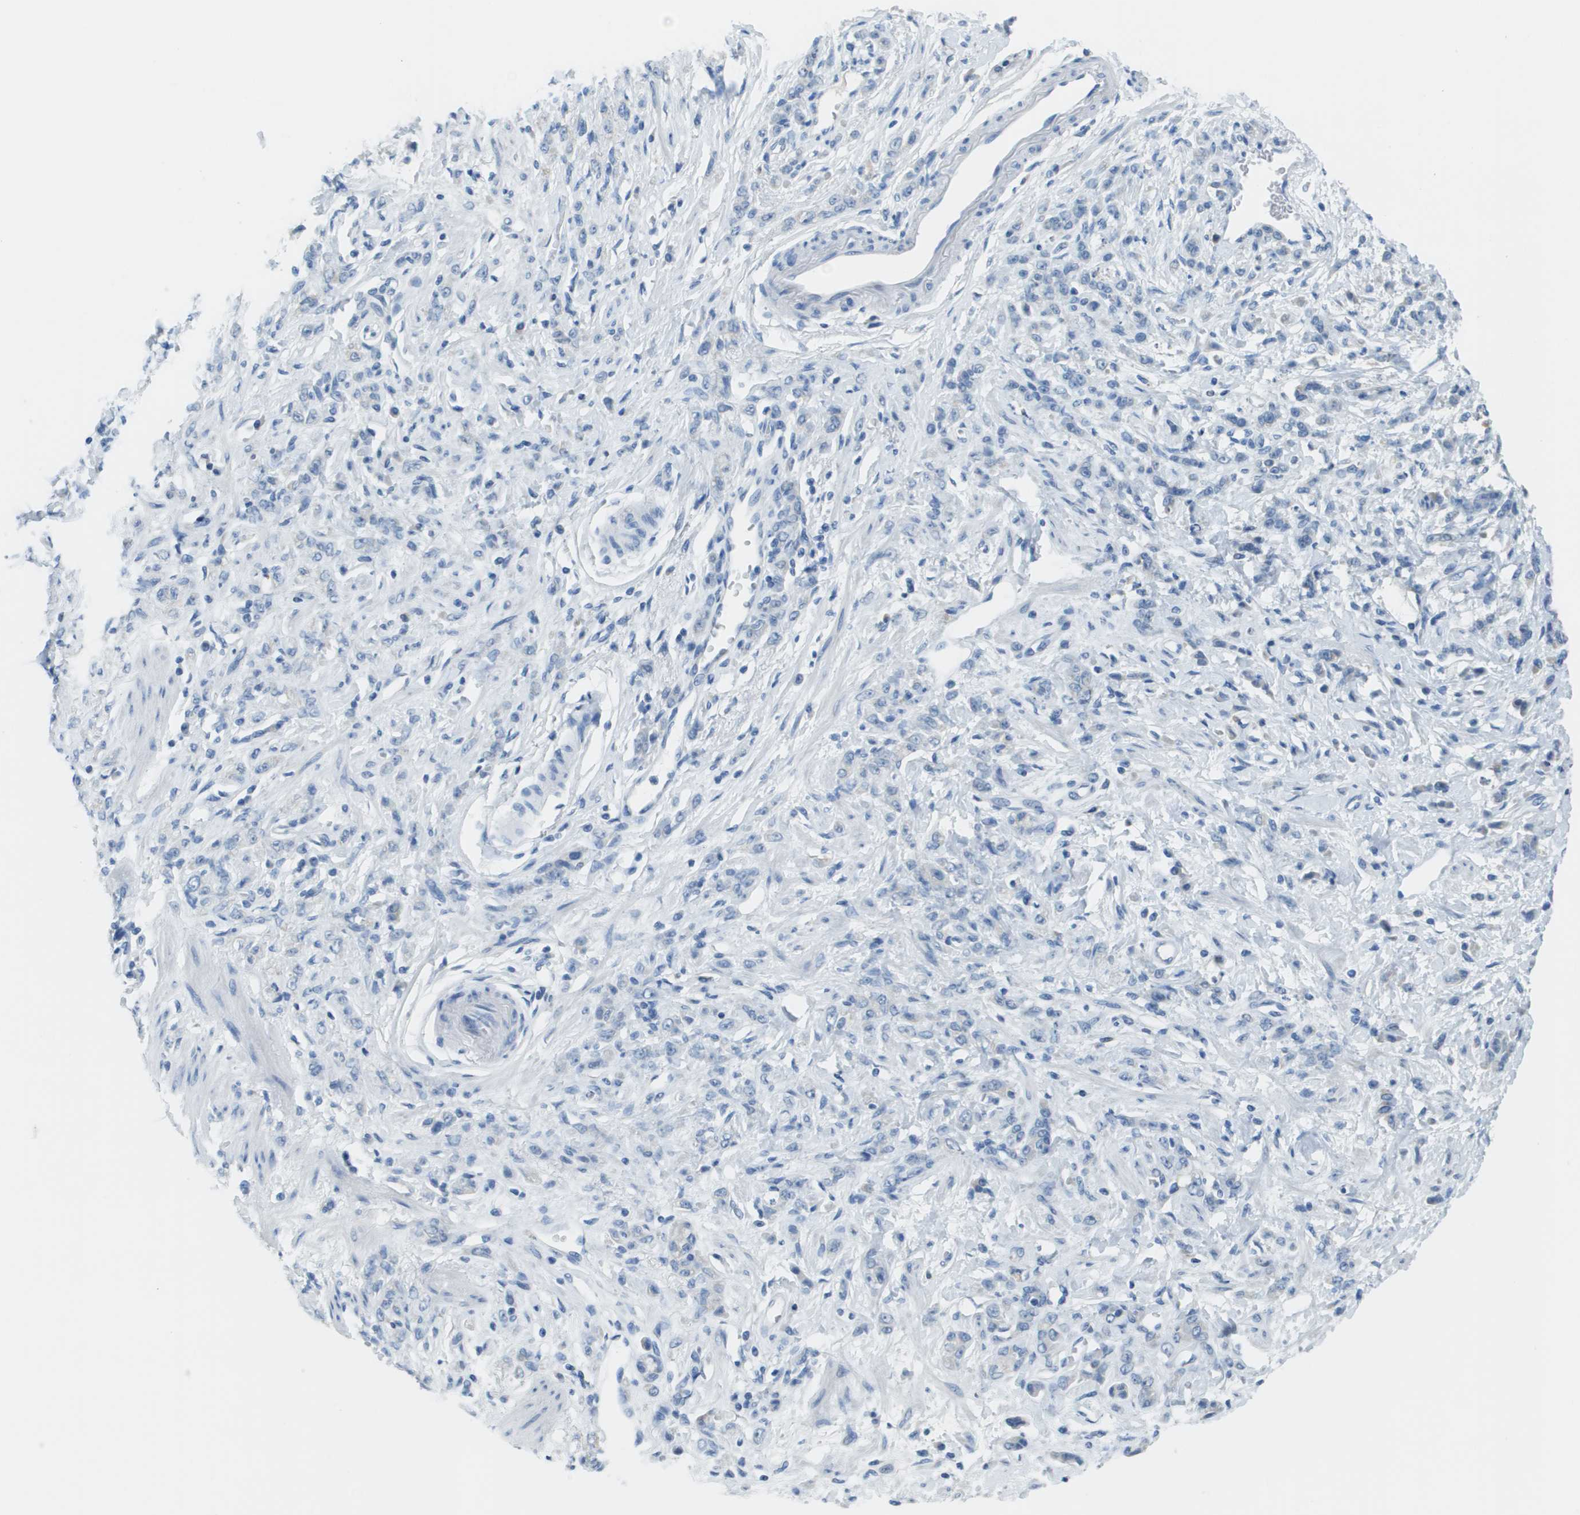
{"staining": {"intensity": "negative", "quantity": "none", "location": "none"}, "tissue": "stomach cancer", "cell_type": "Tumor cells", "image_type": "cancer", "snomed": [{"axis": "morphology", "description": "Normal tissue, NOS"}, {"axis": "morphology", "description": "Adenocarcinoma, NOS"}, {"axis": "topography", "description": "Stomach"}], "caption": "This is an IHC image of human stomach cancer. There is no expression in tumor cells.", "gene": "PTGDR2", "patient": {"sex": "male", "age": 82}}